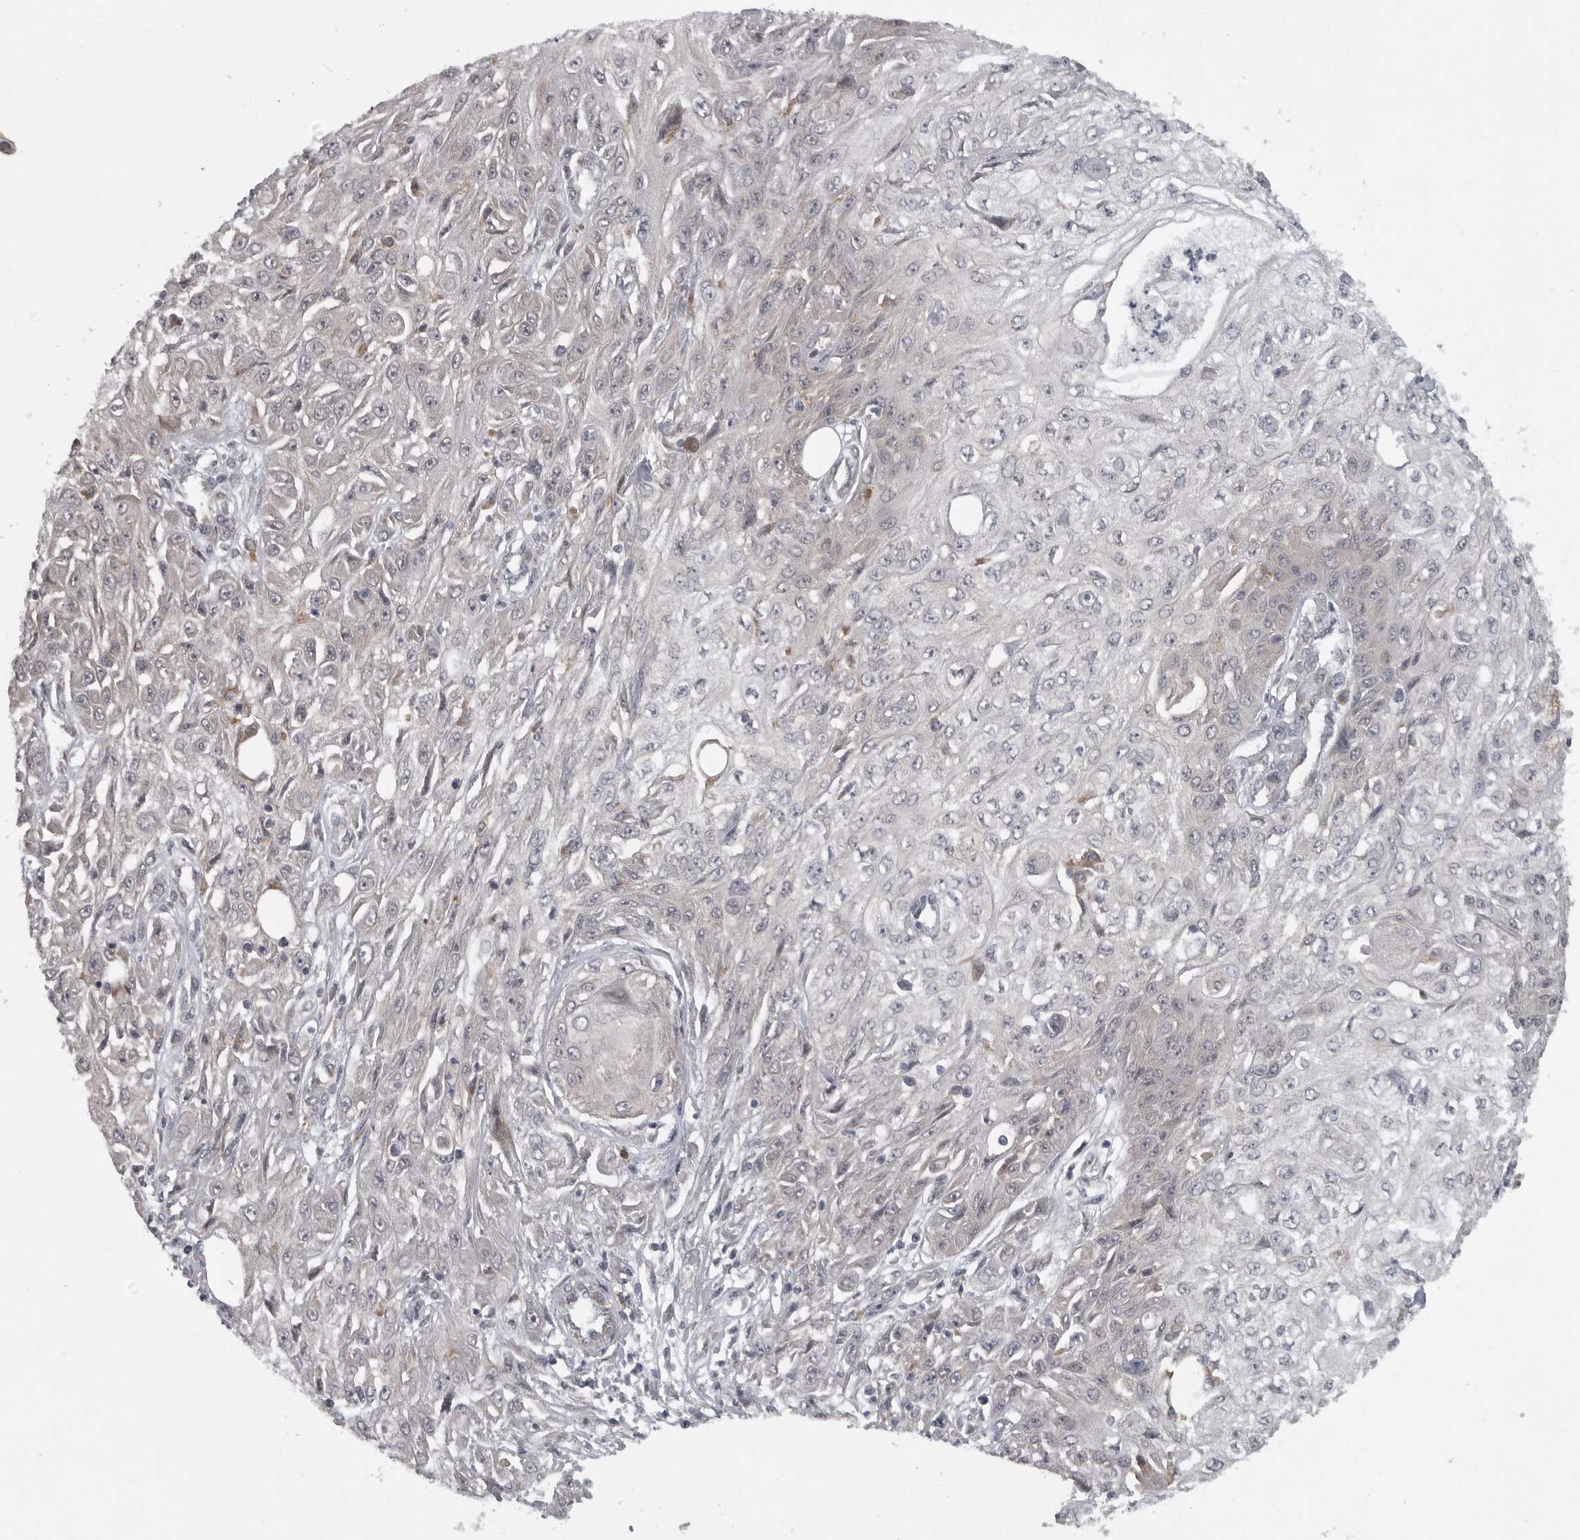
{"staining": {"intensity": "negative", "quantity": "none", "location": "none"}, "tissue": "skin cancer", "cell_type": "Tumor cells", "image_type": "cancer", "snomed": [{"axis": "morphology", "description": "Squamous cell carcinoma, NOS"}, {"axis": "morphology", "description": "Squamous cell carcinoma, metastatic, NOS"}, {"axis": "topography", "description": "Skin"}, {"axis": "topography", "description": "Lymph node"}], "caption": "The histopathology image exhibits no staining of tumor cells in skin squamous cell carcinoma. (DAB (3,3'-diaminobenzidine) immunohistochemistry (IHC) visualized using brightfield microscopy, high magnification).", "gene": "PPP1R9A", "patient": {"sex": "male", "age": 75}}